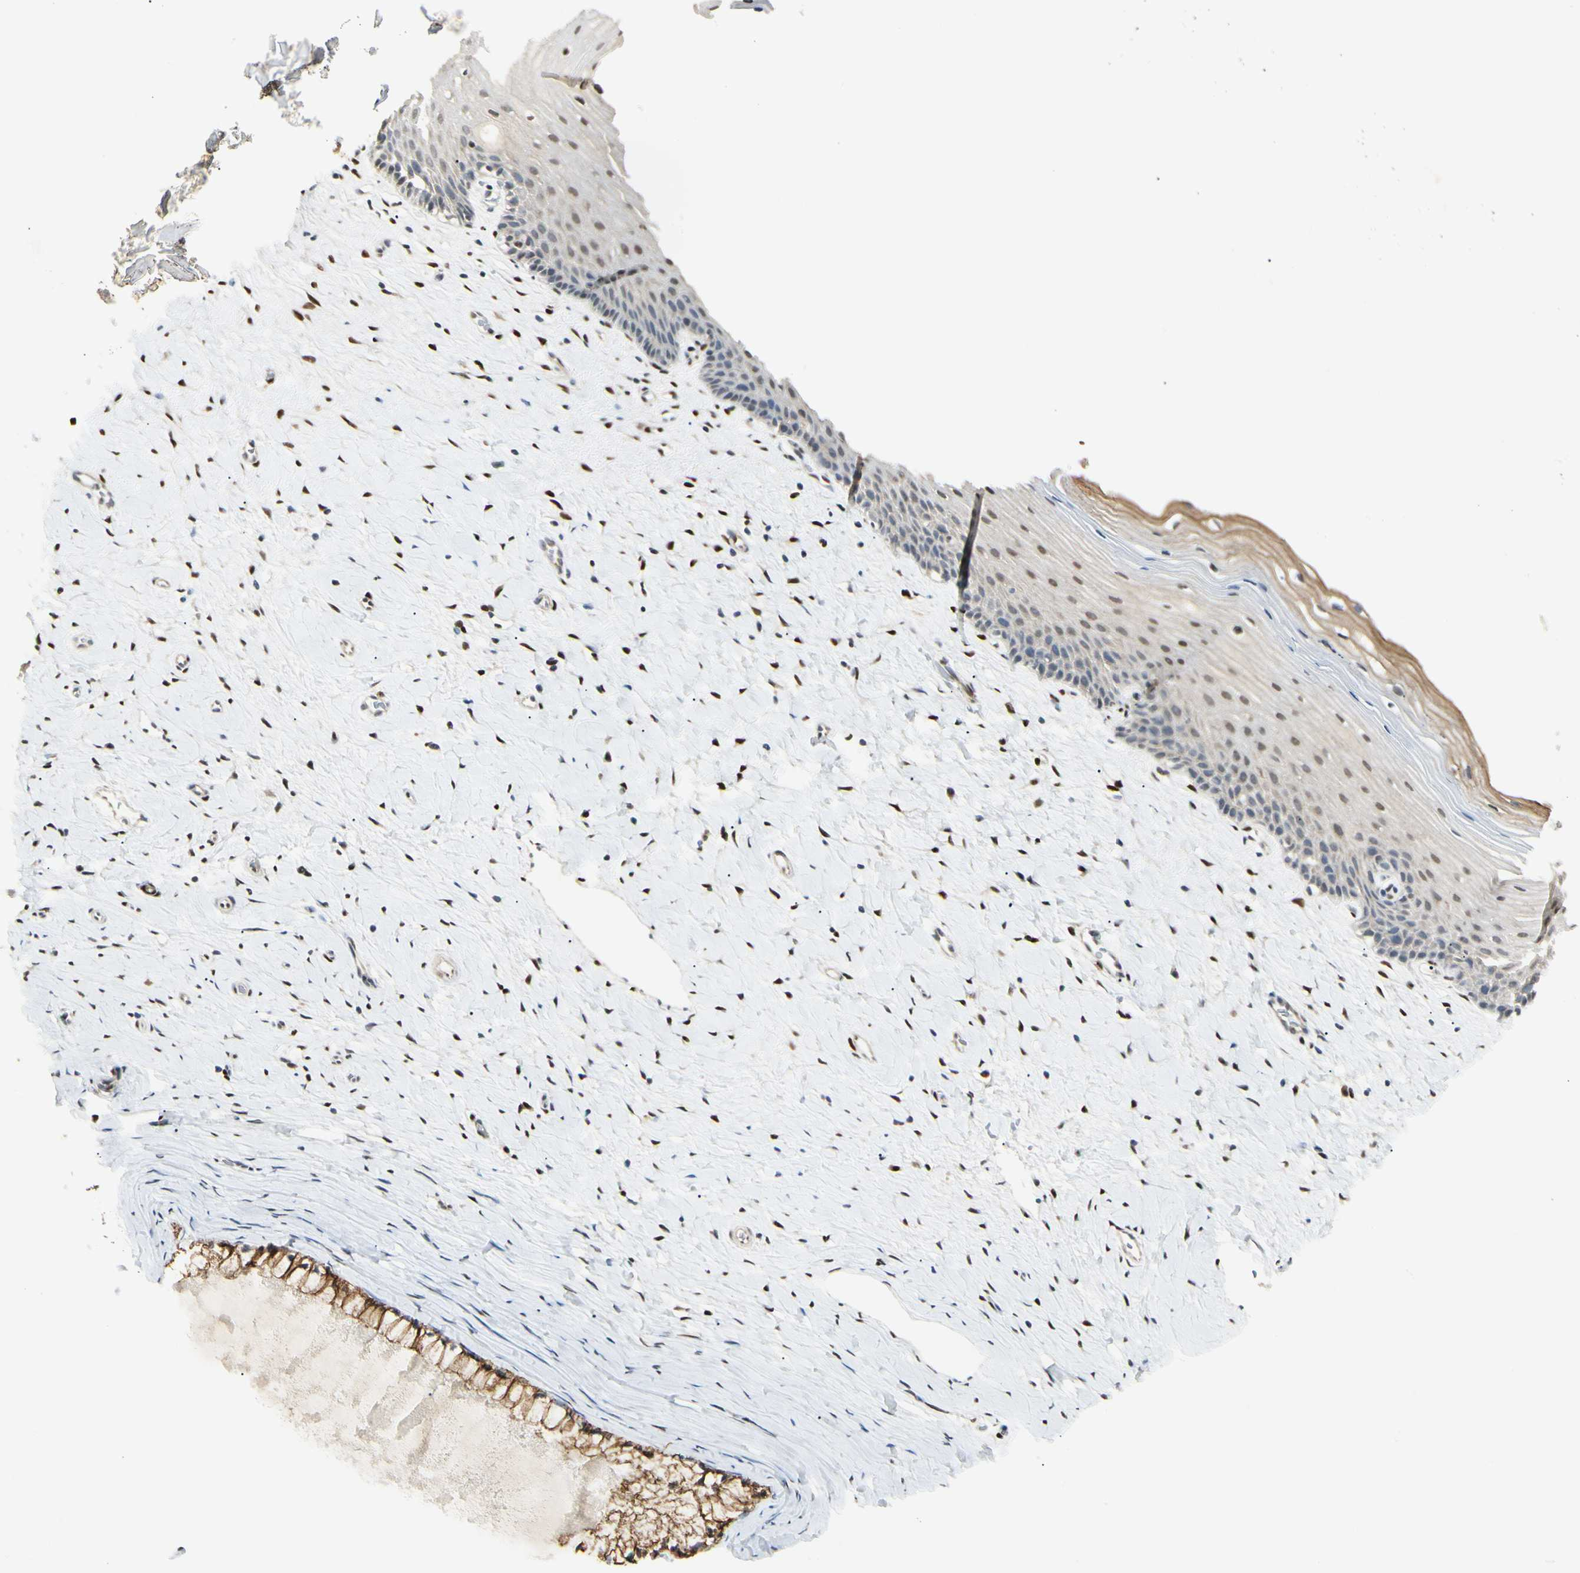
{"staining": {"intensity": "strong", "quantity": ">75%", "location": "cytoplasmic/membranous"}, "tissue": "cervix", "cell_type": "Glandular cells", "image_type": "normal", "snomed": [{"axis": "morphology", "description": "Normal tissue, NOS"}, {"axis": "topography", "description": "Cervix"}], "caption": "DAB (3,3'-diaminobenzidine) immunohistochemical staining of benign cervix demonstrates strong cytoplasmic/membranous protein positivity in about >75% of glandular cells.", "gene": "ATXN1", "patient": {"sex": "female", "age": 39}}